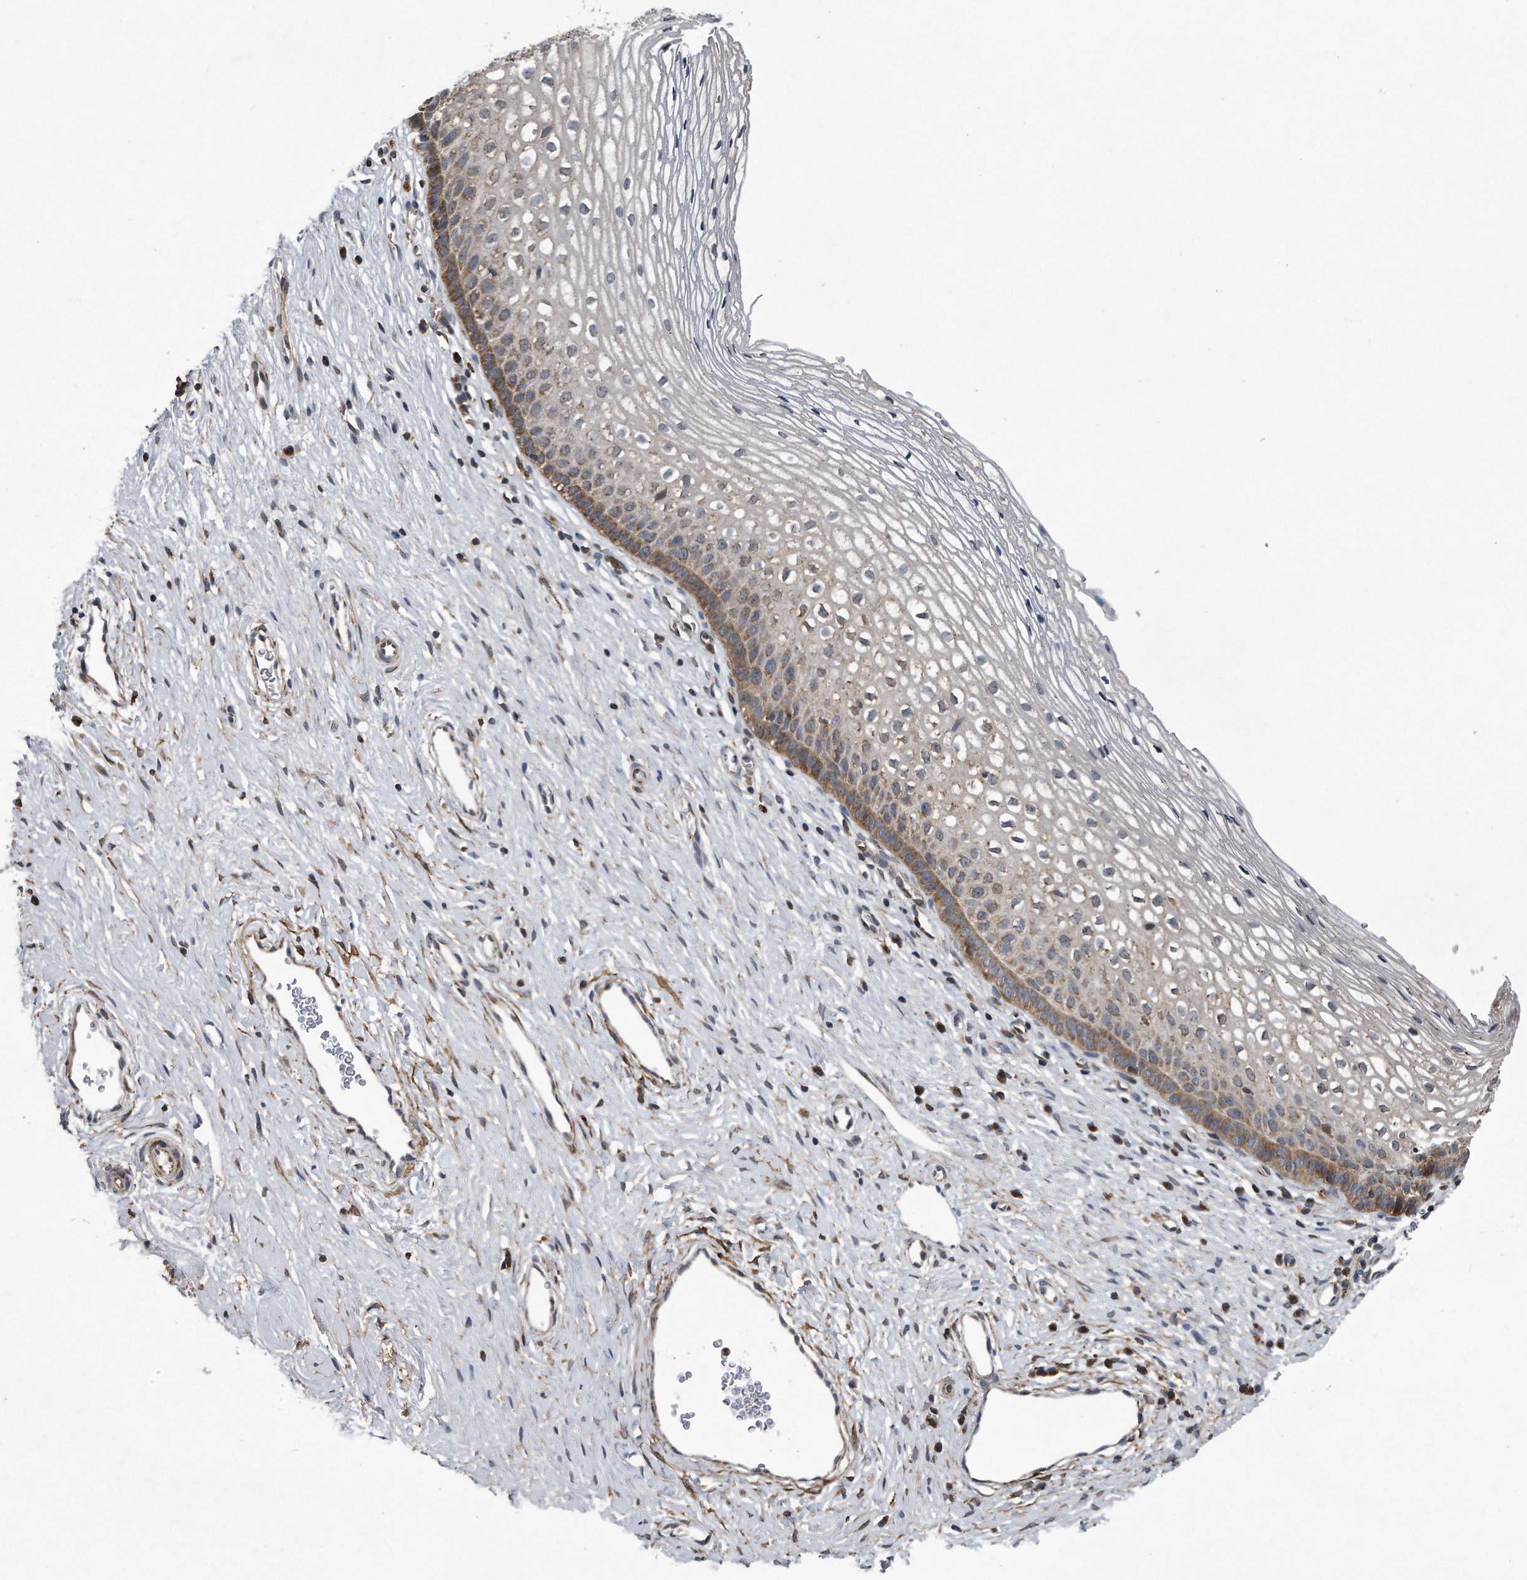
{"staining": {"intensity": "weak", "quantity": "<25%", "location": "cytoplasmic/membranous"}, "tissue": "cervix", "cell_type": "Glandular cells", "image_type": "normal", "snomed": [{"axis": "morphology", "description": "Normal tissue, NOS"}, {"axis": "topography", "description": "Cervix"}], "caption": "The IHC histopathology image has no significant staining in glandular cells of cervix. (DAB immunohistochemistry (IHC), high magnification).", "gene": "LYRM4", "patient": {"sex": "female", "age": 27}}